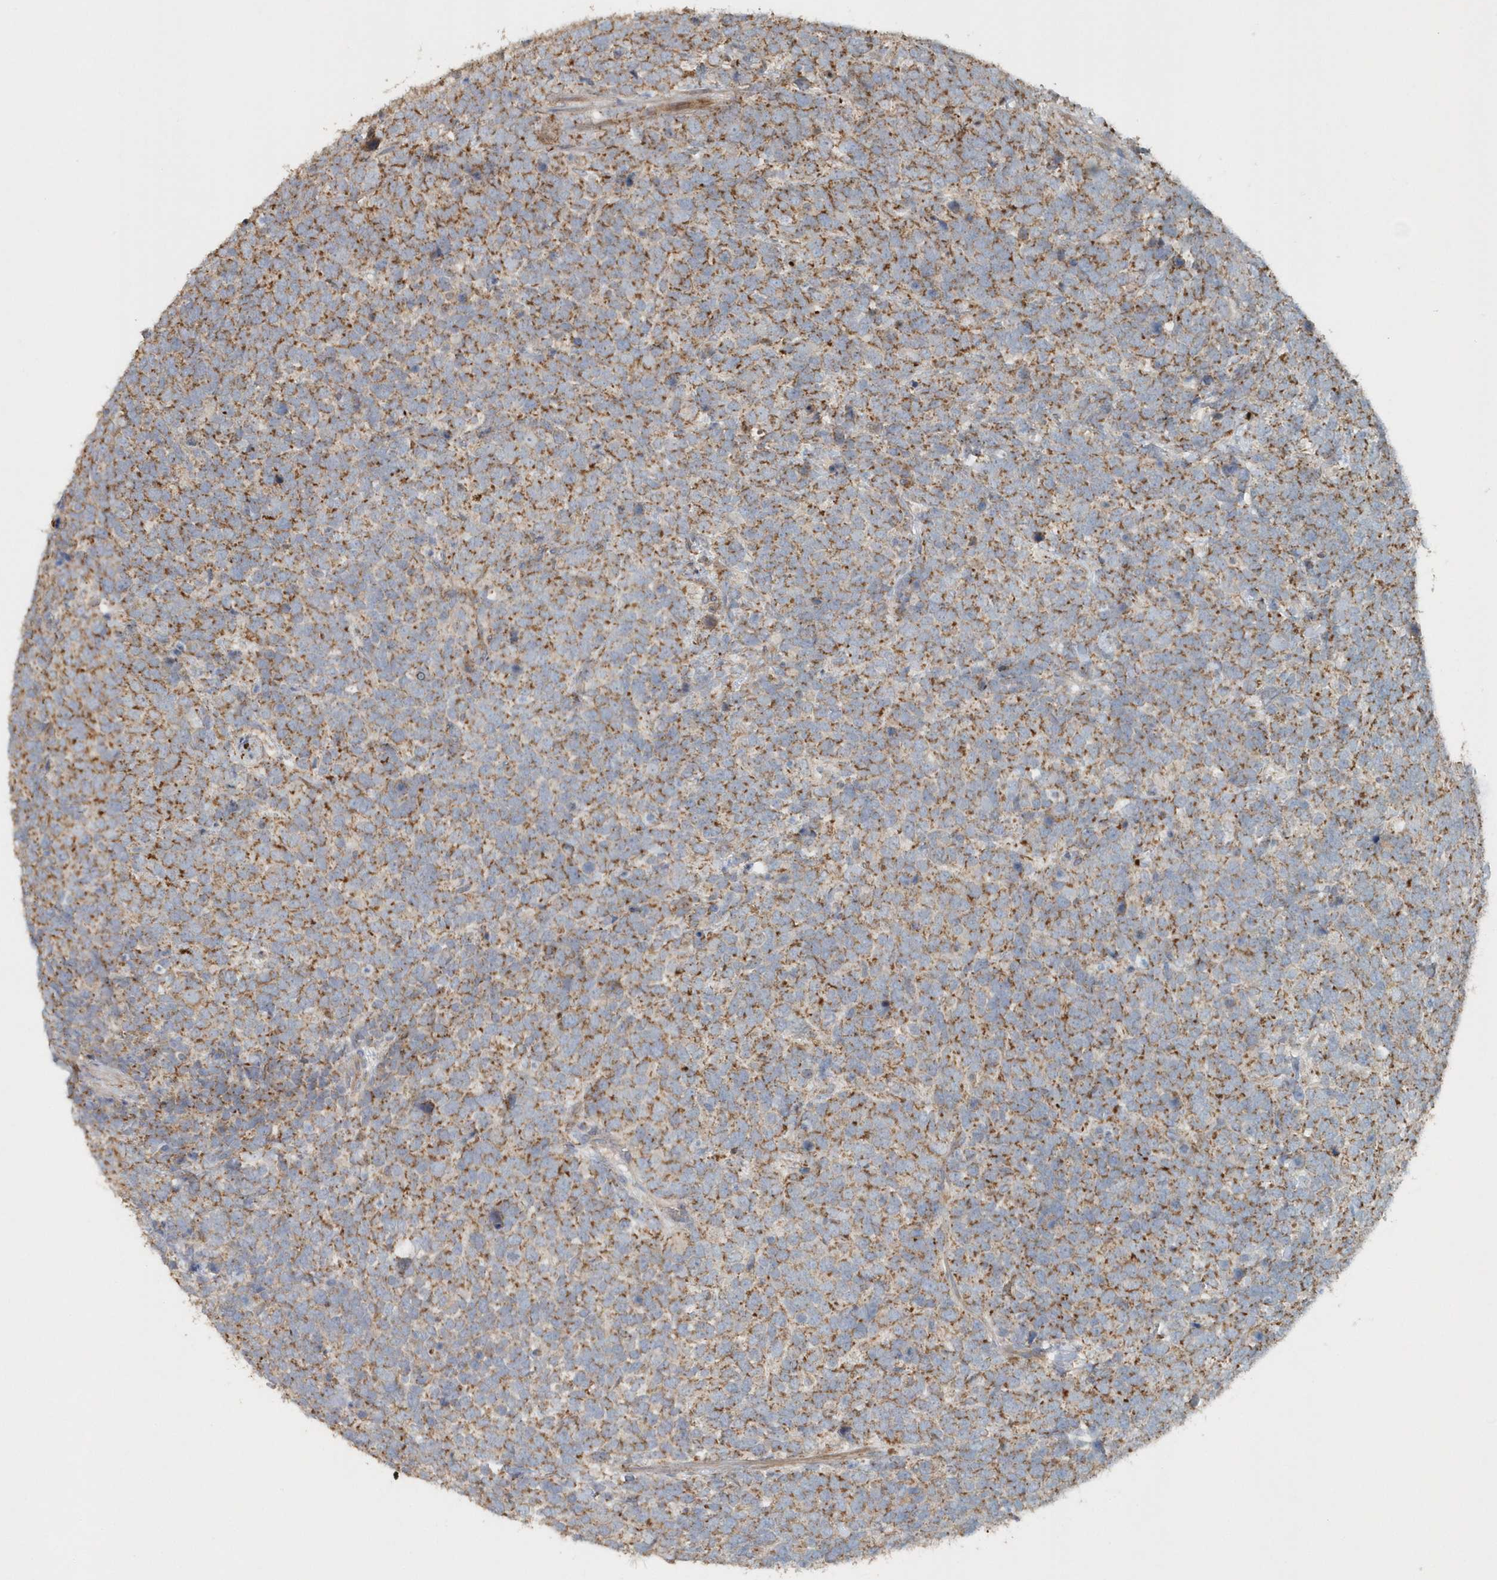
{"staining": {"intensity": "moderate", "quantity": ">75%", "location": "cytoplasmic/membranous"}, "tissue": "urothelial cancer", "cell_type": "Tumor cells", "image_type": "cancer", "snomed": [{"axis": "morphology", "description": "Urothelial carcinoma, High grade"}, {"axis": "topography", "description": "Urinary bladder"}], "caption": "Human urothelial cancer stained with a protein marker demonstrates moderate staining in tumor cells.", "gene": "MMUT", "patient": {"sex": "female", "age": 82}}